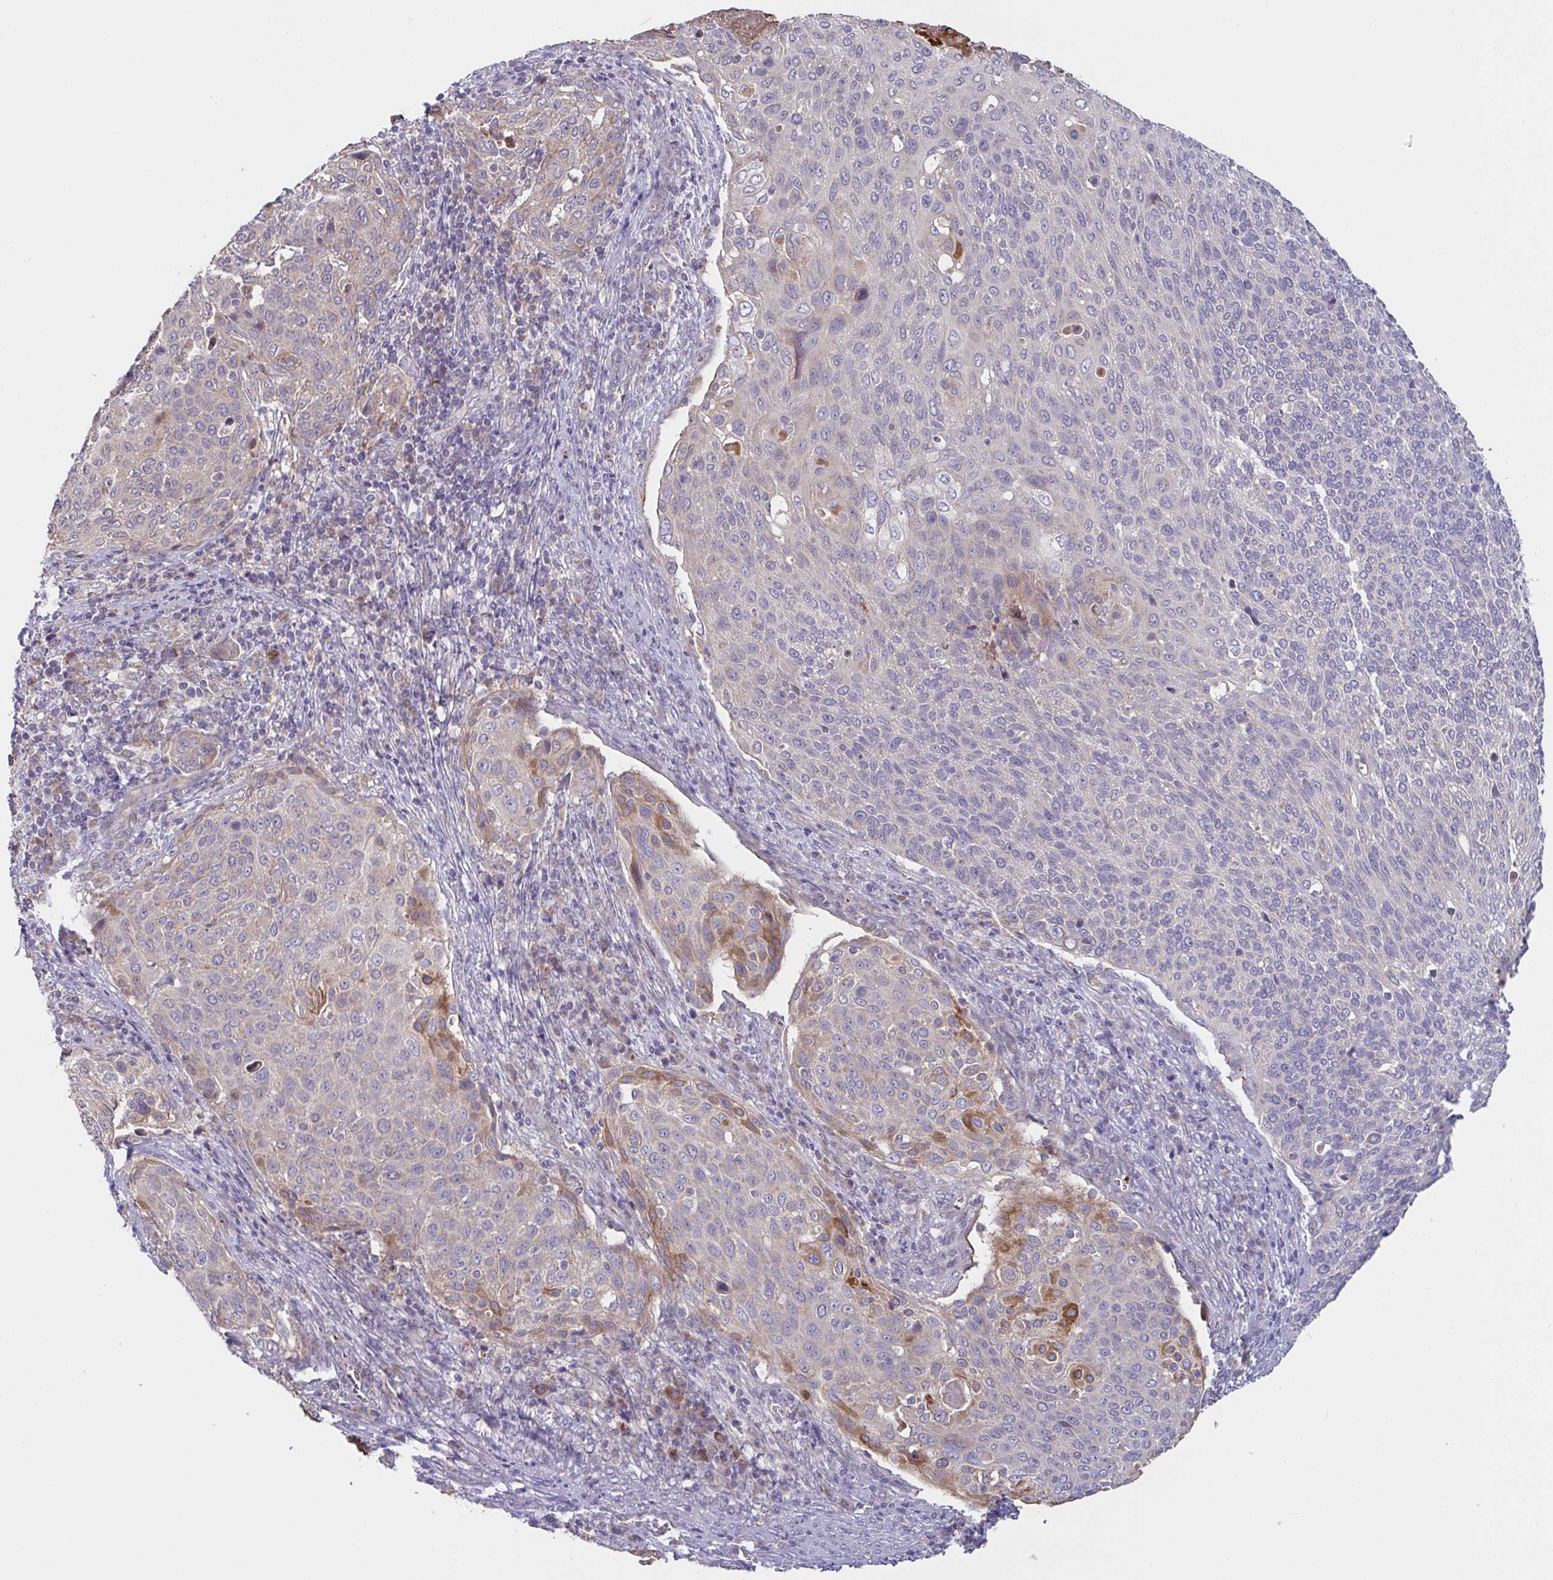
{"staining": {"intensity": "moderate", "quantity": "<25%", "location": "cytoplasmic/membranous"}, "tissue": "cervical cancer", "cell_type": "Tumor cells", "image_type": "cancer", "snomed": [{"axis": "morphology", "description": "Squamous cell carcinoma, NOS"}, {"axis": "topography", "description": "Cervix"}], "caption": "Tumor cells show moderate cytoplasmic/membranous positivity in approximately <25% of cells in cervical cancer. (Brightfield microscopy of DAB IHC at high magnification).", "gene": "MRPS2", "patient": {"sex": "female", "age": 31}}